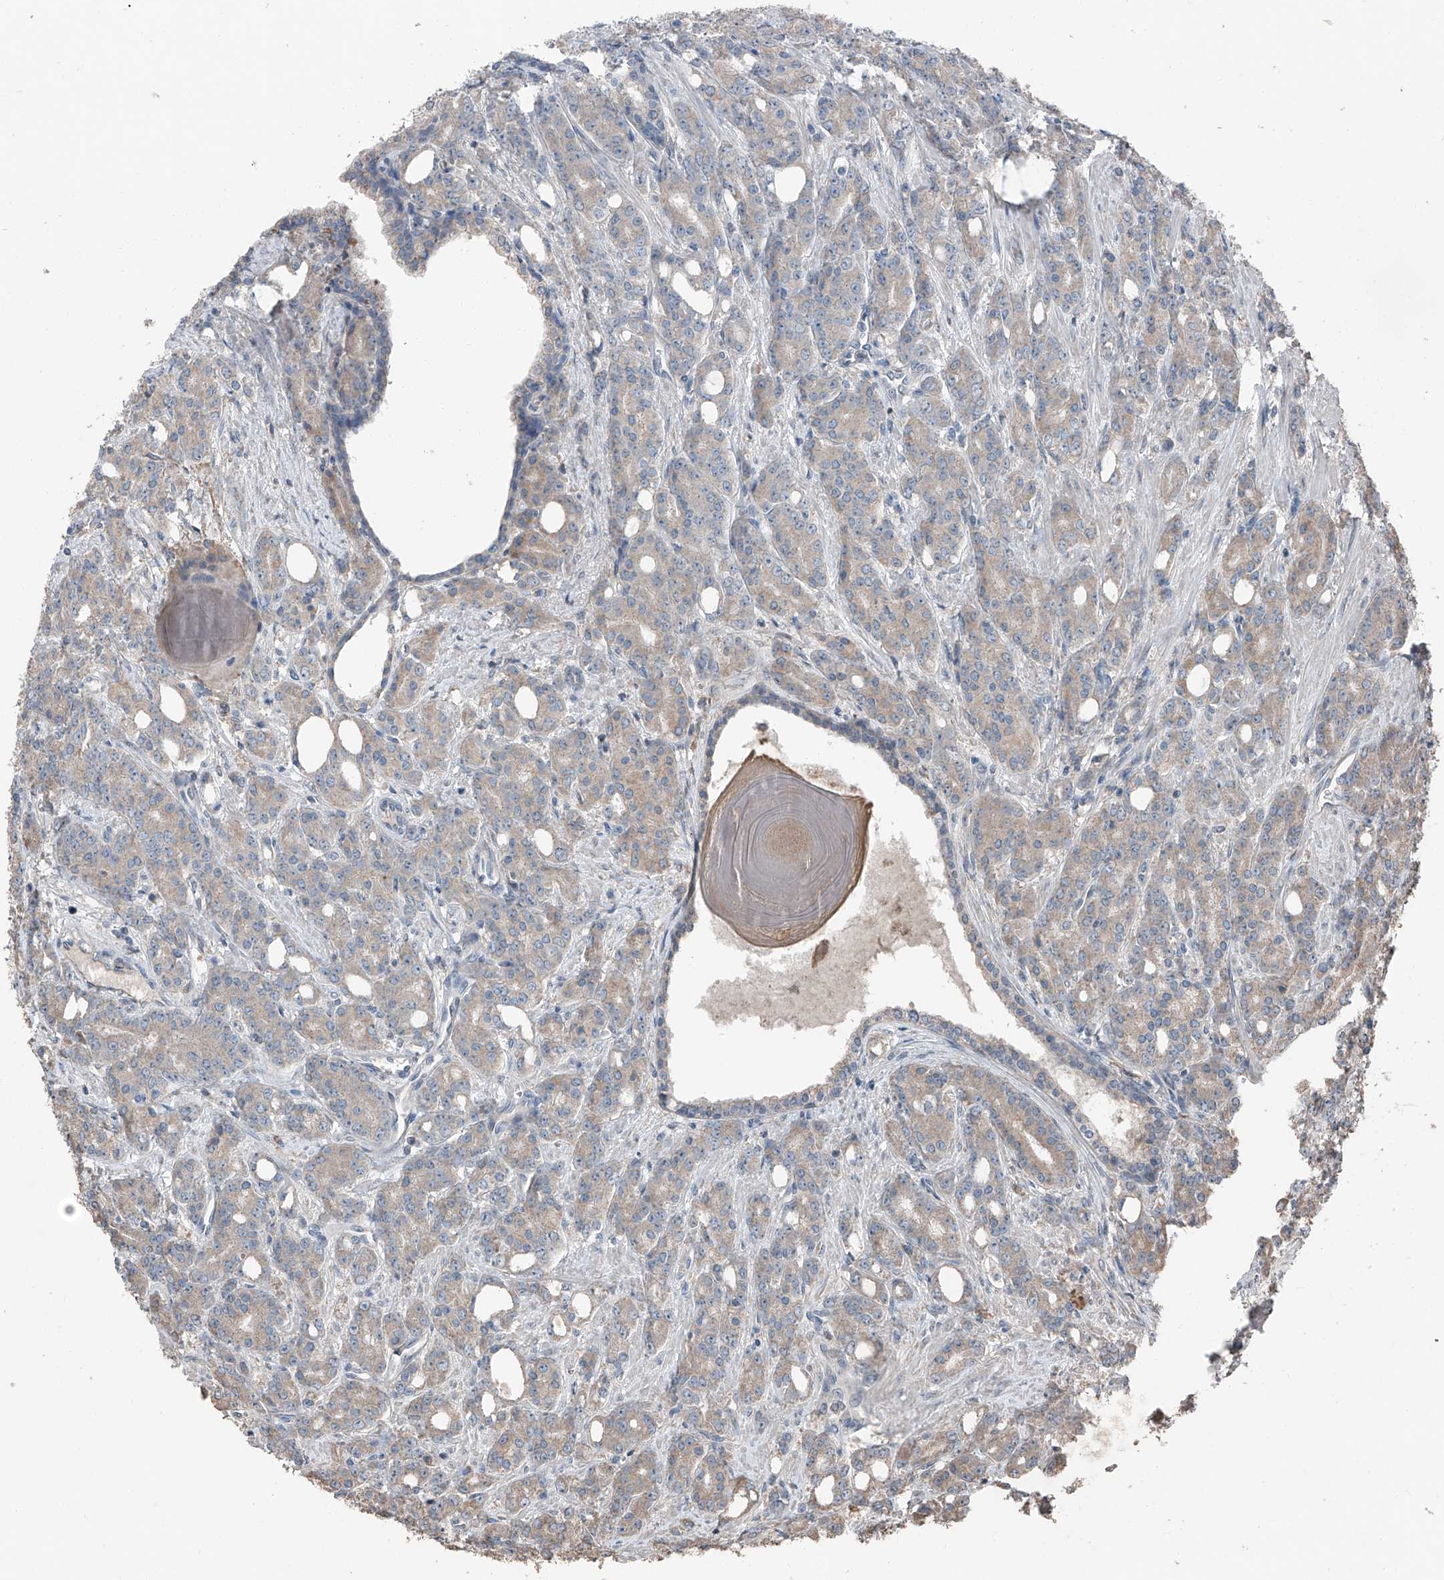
{"staining": {"intensity": "negative", "quantity": "none", "location": "none"}, "tissue": "prostate cancer", "cell_type": "Tumor cells", "image_type": "cancer", "snomed": [{"axis": "morphology", "description": "Adenocarcinoma, High grade"}, {"axis": "topography", "description": "Prostate"}], "caption": "Micrograph shows no significant protein expression in tumor cells of high-grade adenocarcinoma (prostate).", "gene": "MAMLD1", "patient": {"sex": "male", "age": 62}}